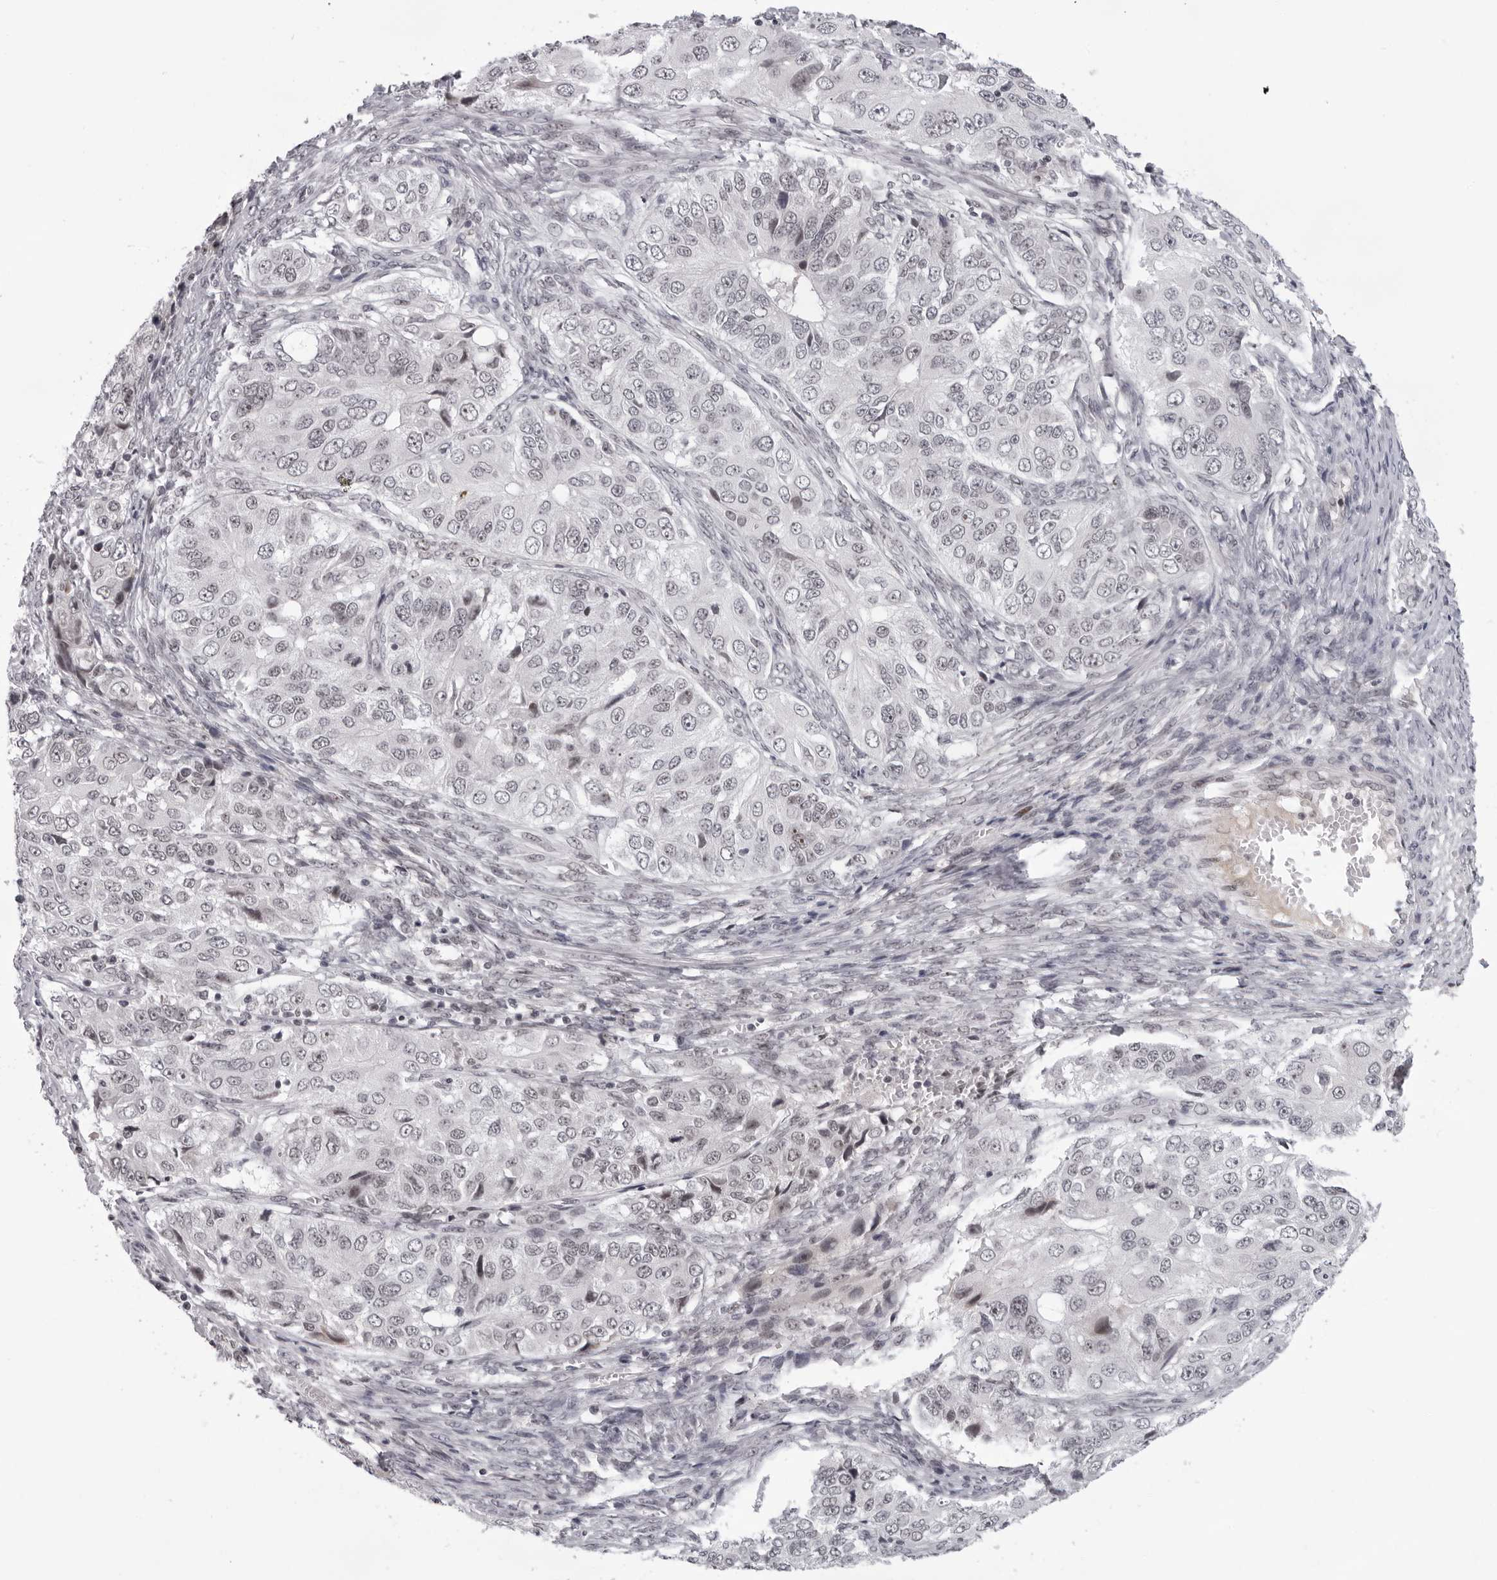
{"staining": {"intensity": "weak", "quantity": "<25%", "location": "nuclear"}, "tissue": "ovarian cancer", "cell_type": "Tumor cells", "image_type": "cancer", "snomed": [{"axis": "morphology", "description": "Carcinoma, endometroid"}, {"axis": "topography", "description": "Ovary"}], "caption": "IHC histopathology image of human endometroid carcinoma (ovarian) stained for a protein (brown), which shows no positivity in tumor cells. (DAB immunohistochemistry visualized using brightfield microscopy, high magnification).", "gene": "EXOSC10", "patient": {"sex": "female", "age": 51}}